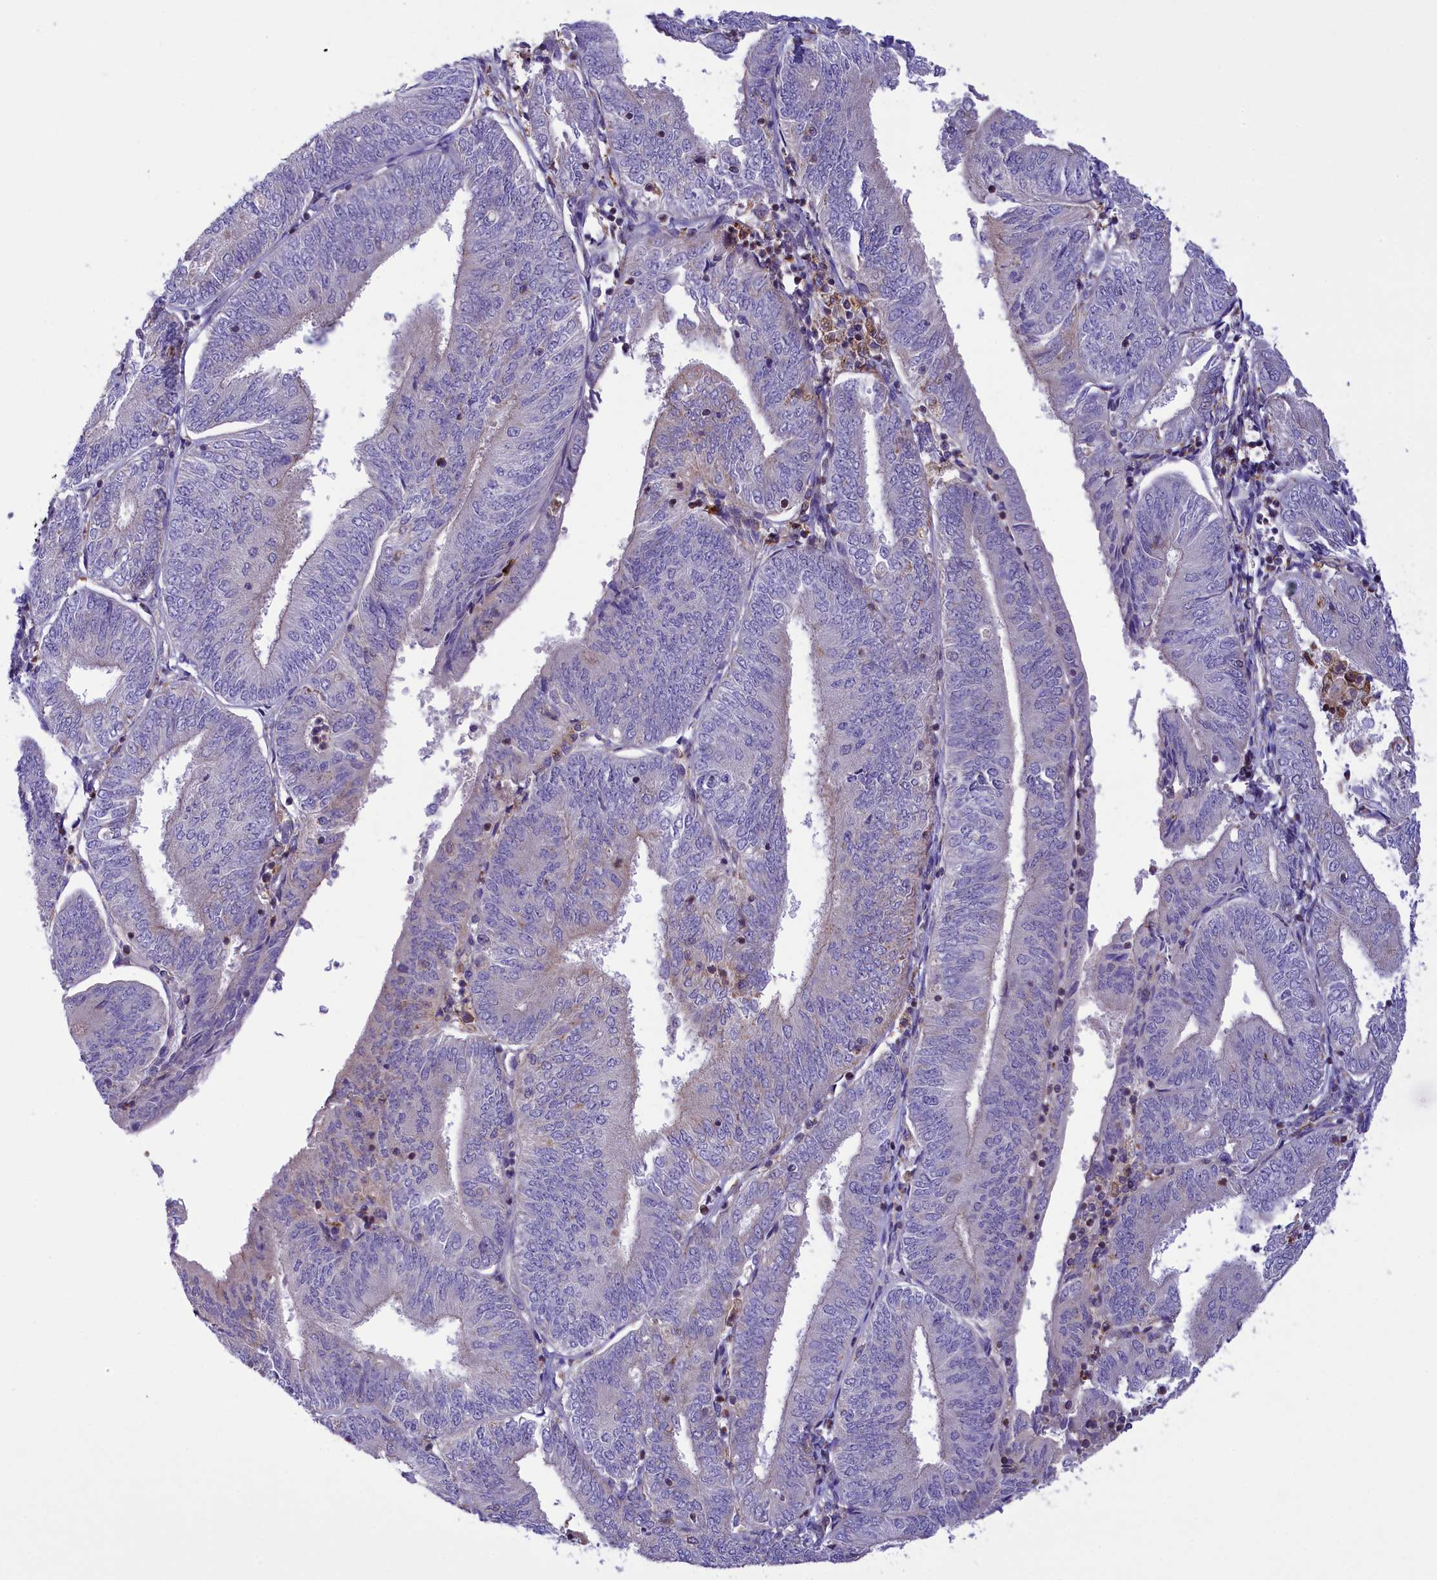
{"staining": {"intensity": "negative", "quantity": "none", "location": "none"}, "tissue": "endometrial cancer", "cell_type": "Tumor cells", "image_type": "cancer", "snomed": [{"axis": "morphology", "description": "Adenocarcinoma, NOS"}, {"axis": "topography", "description": "Endometrium"}], "caption": "Endometrial cancer (adenocarcinoma) stained for a protein using immunohistochemistry (IHC) exhibits no staining tumor cells.", "gene": "CORO7-PAM16", "patient": {"sex": "female", "age": 58}}